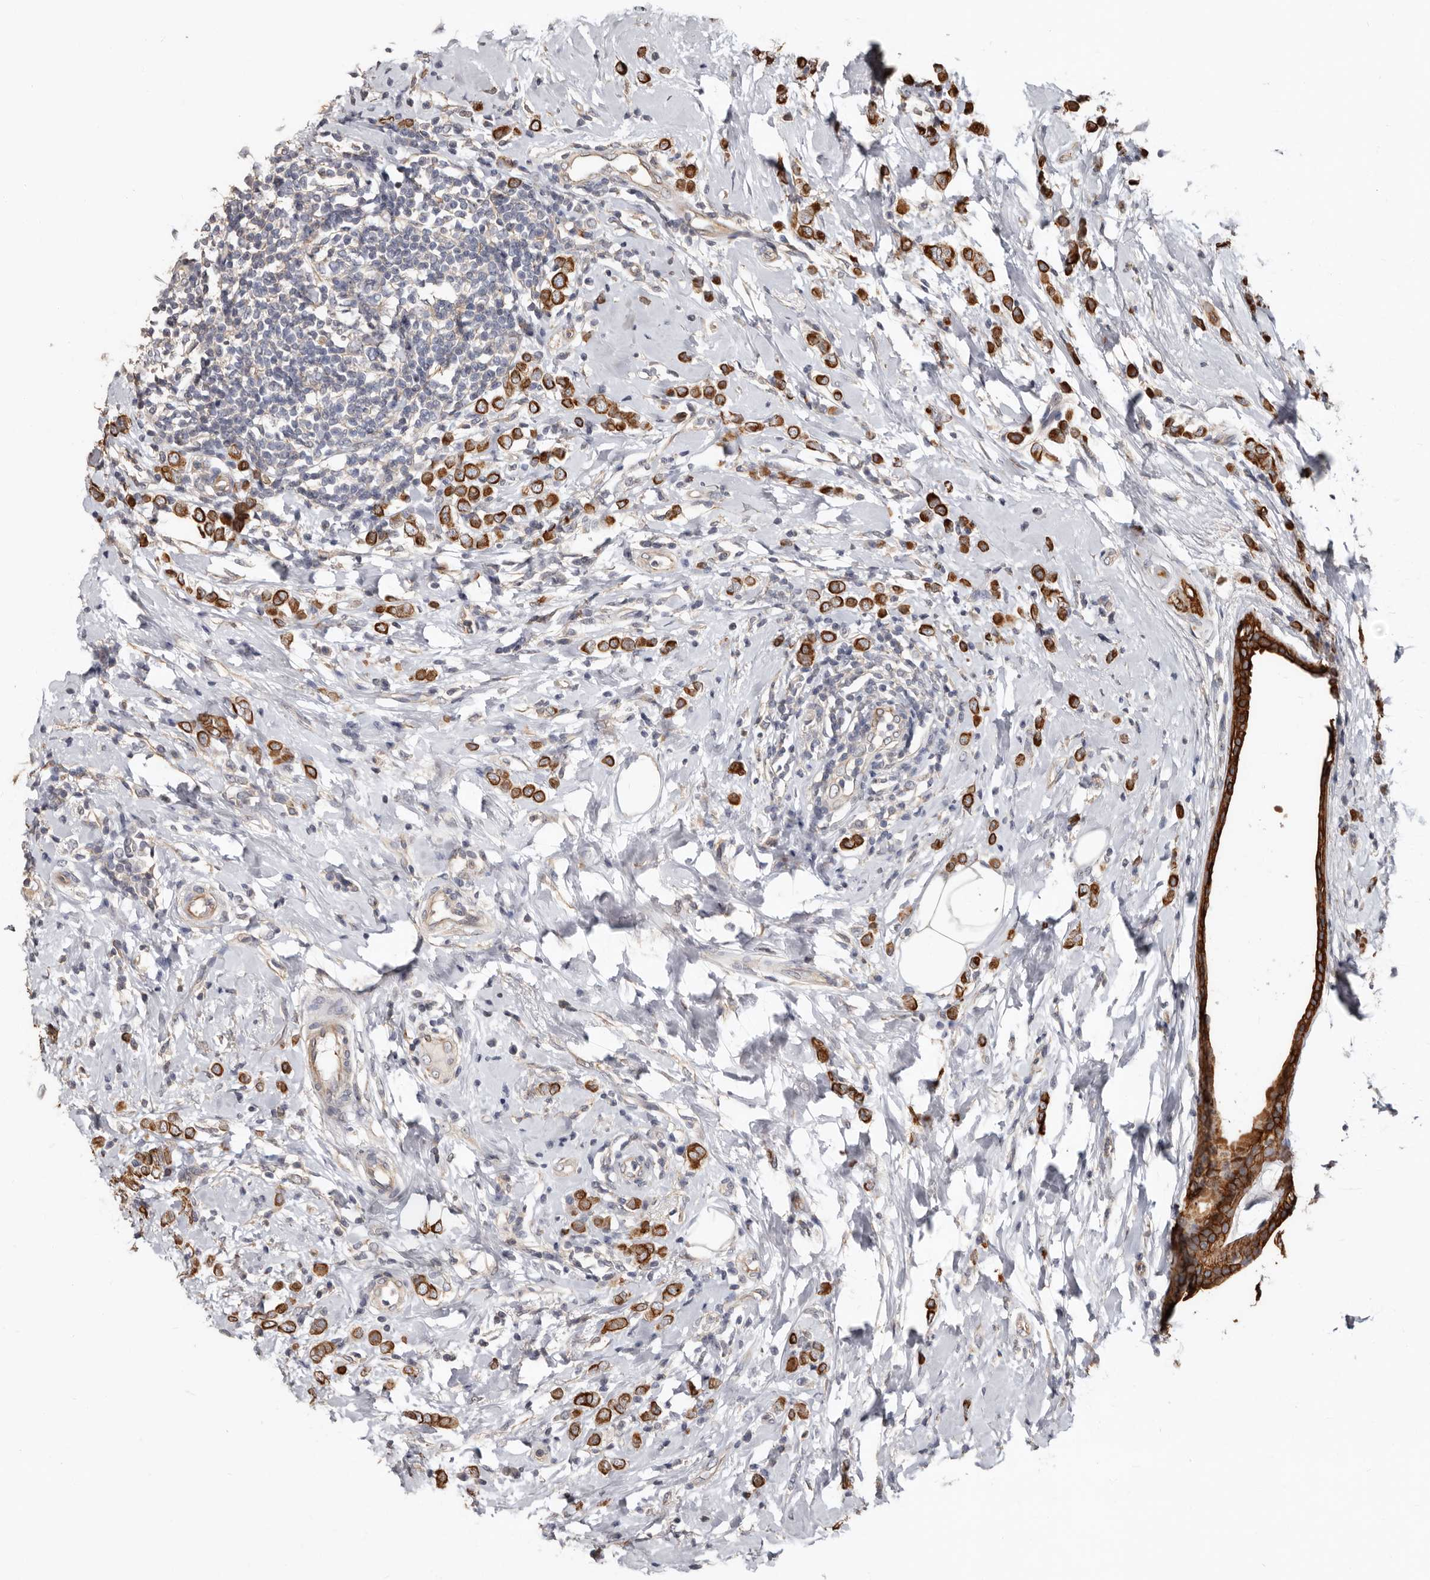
{"staining": {"intensity": "strong", "quantity": ">75%", "location": "cytoplasmic/membranous"}, "tissue": "breast cancer", "cell_type": "Tumor cells", "image_type": "cancer", "snomed": [{"axis": "morphology", "description": "Lobular carcinoma"}, {"axis": "topography", "description": "Breast"}], "caption": "High-power microscopy captured an IHC photomicrograph of lobular carcinoma (breast), revealing strong cytoplasmic/membranous staining in about >75% of tumor cells.", "gene": "MRPL18", "patient": {"sex": "female", "age": 47}}